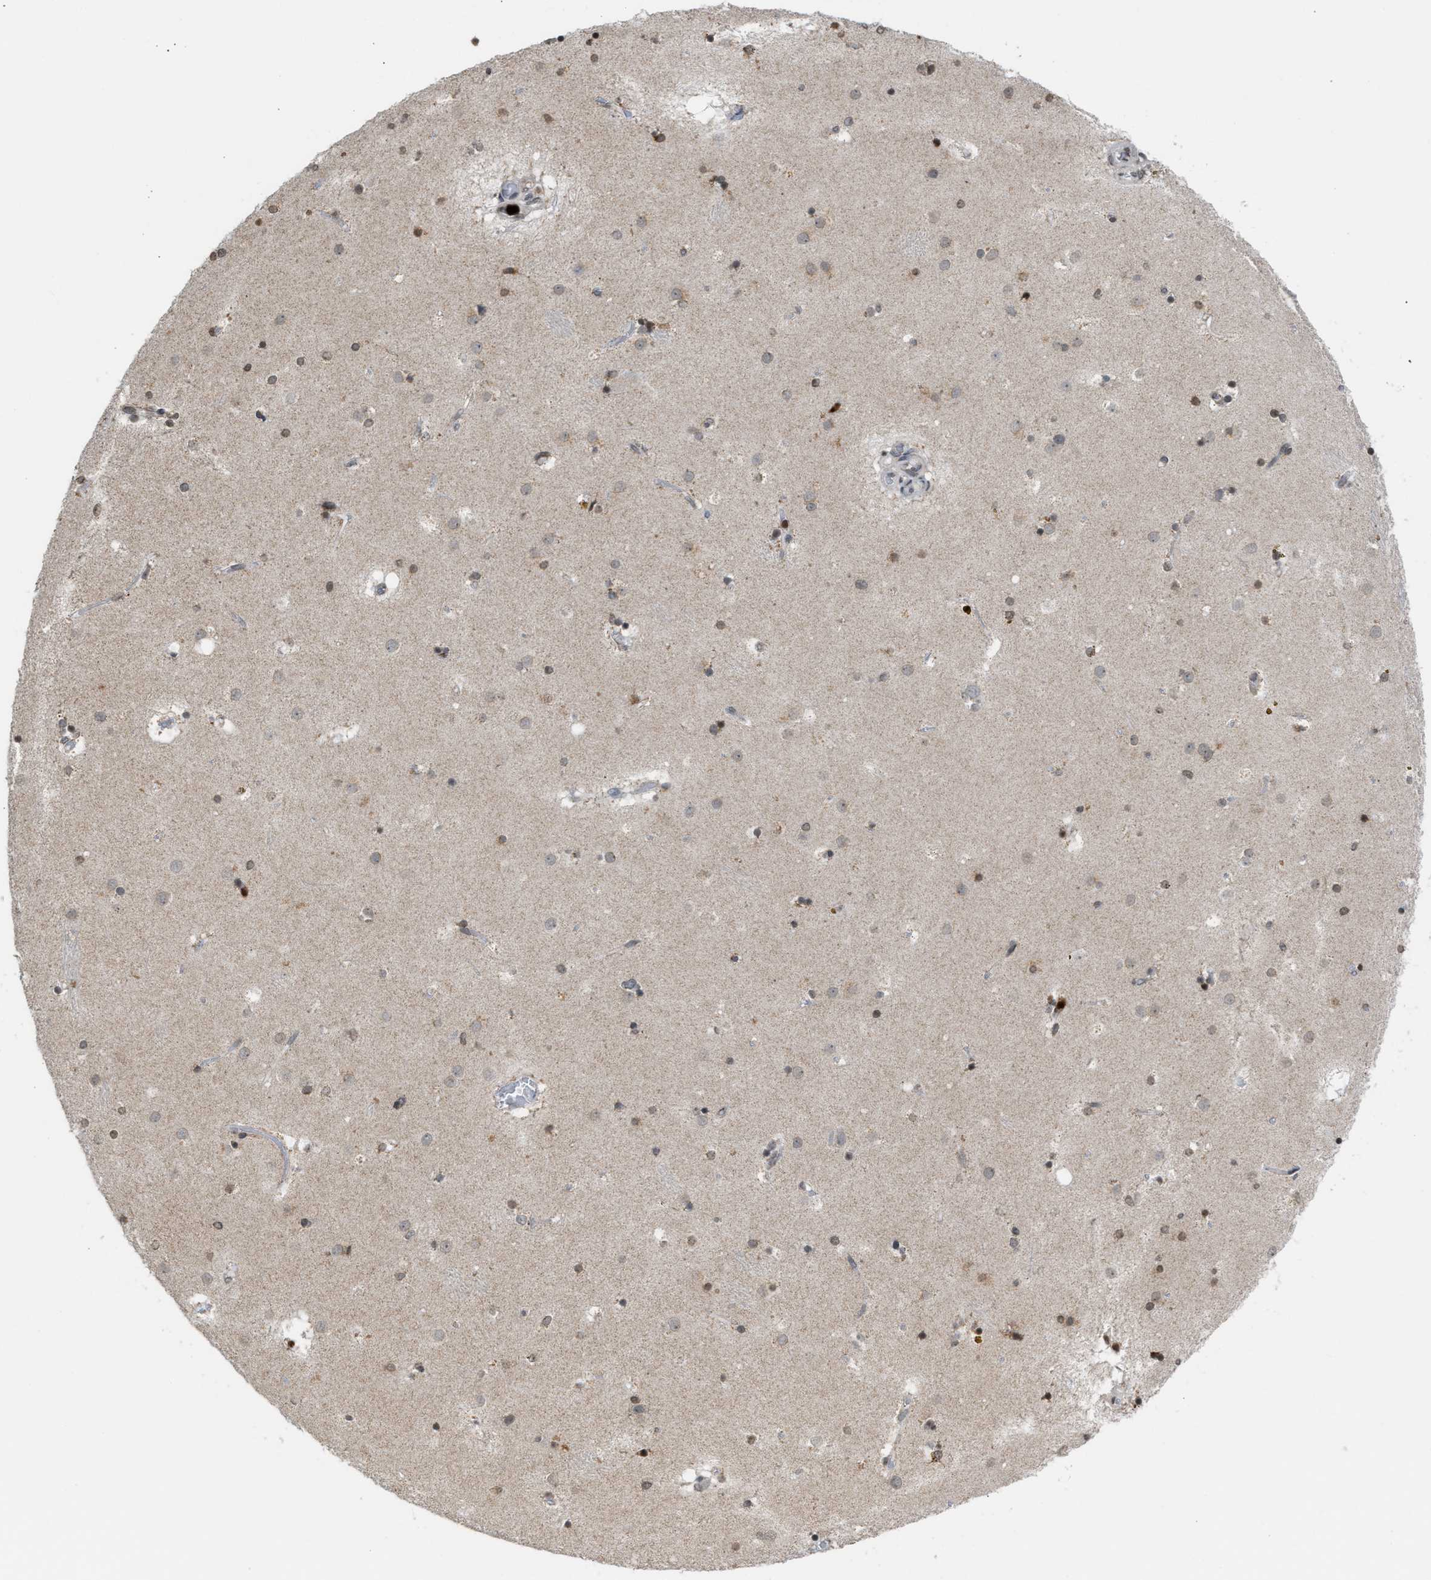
{"staining": {"intensity": "moderate", "quantity": ">75%", "location": "nuclear"}, "tissue": "caudate", "cell_type": "Glial cells", "image_type": "normal", "snomed": [{"axis": "morphology", "description": "Normal tissue, NOS"}, {"axis": "topography", "description": "Lateral ventricle wall"}], "caption": "Immunohistochemistry (IHC) image of benign human caudate stained for a protein (brown), which exhibits medium levels of moderate nuclear positivity in about >75% of glial cells.", "gene": "PRUNE2", "patient": {"sex": "male", "age": 70}}